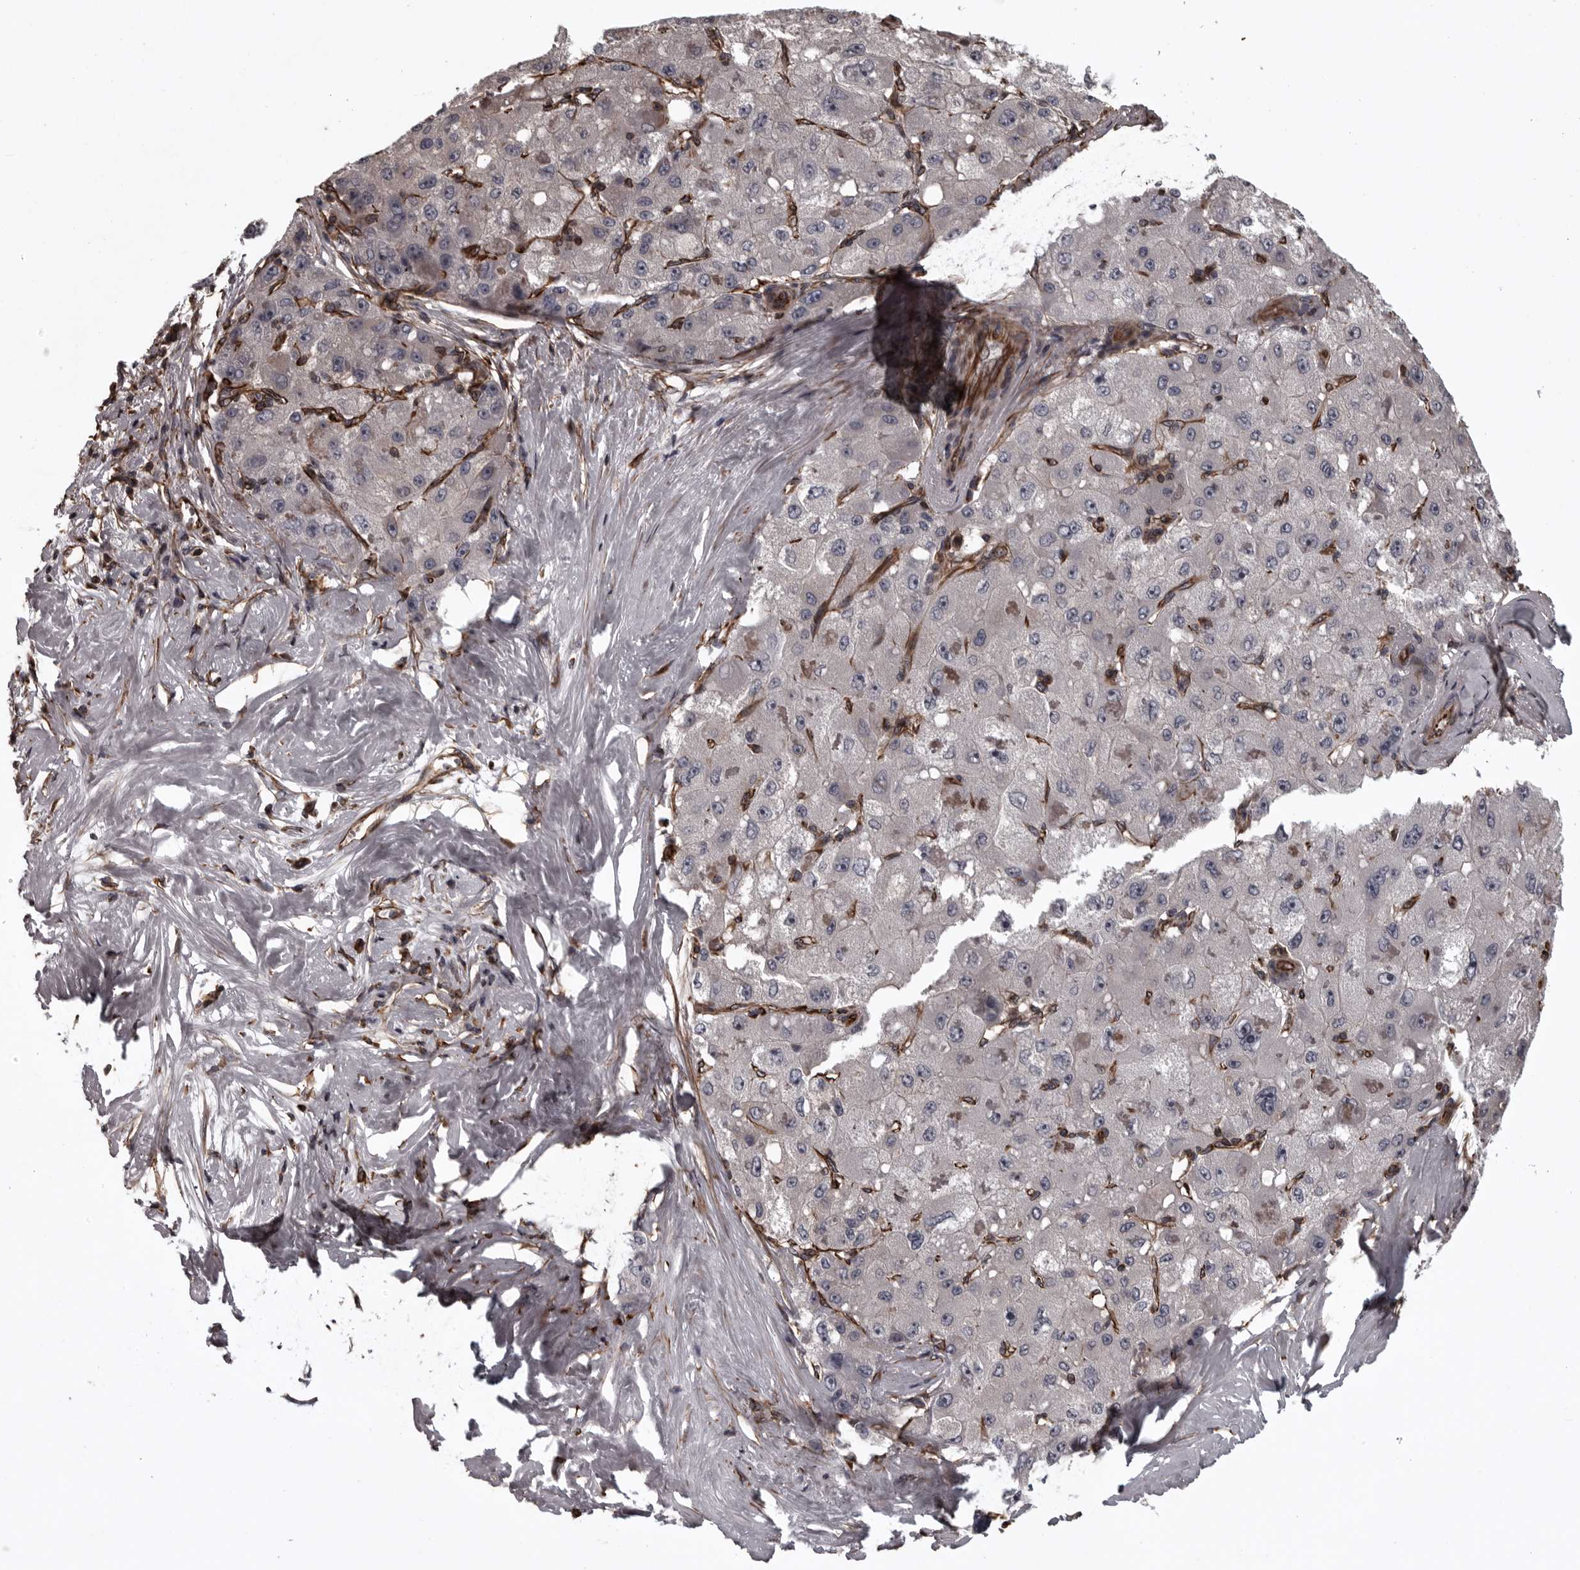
{"staining": {"intensity": "negative", "quantity": "none", "location": "none"}, "tissue": "liver cancer", "cell_type": "Tumor cells", "image_type": "cancer", "snomed": [{"axis": "morphology", "description": "Carcinoma, Hepatocellular, NOS"}, {"axis": "topography", "description": "Liver"}], "caption": "There is no significant expression in tumor cells of hepatocellular carcinoma (liver). The staining is performed using DAB brown chromogen with nuclei counter-stained in using hematoxylin.", "gene": "FAAP100", "patient": {"sex": "male", "age": 80}}